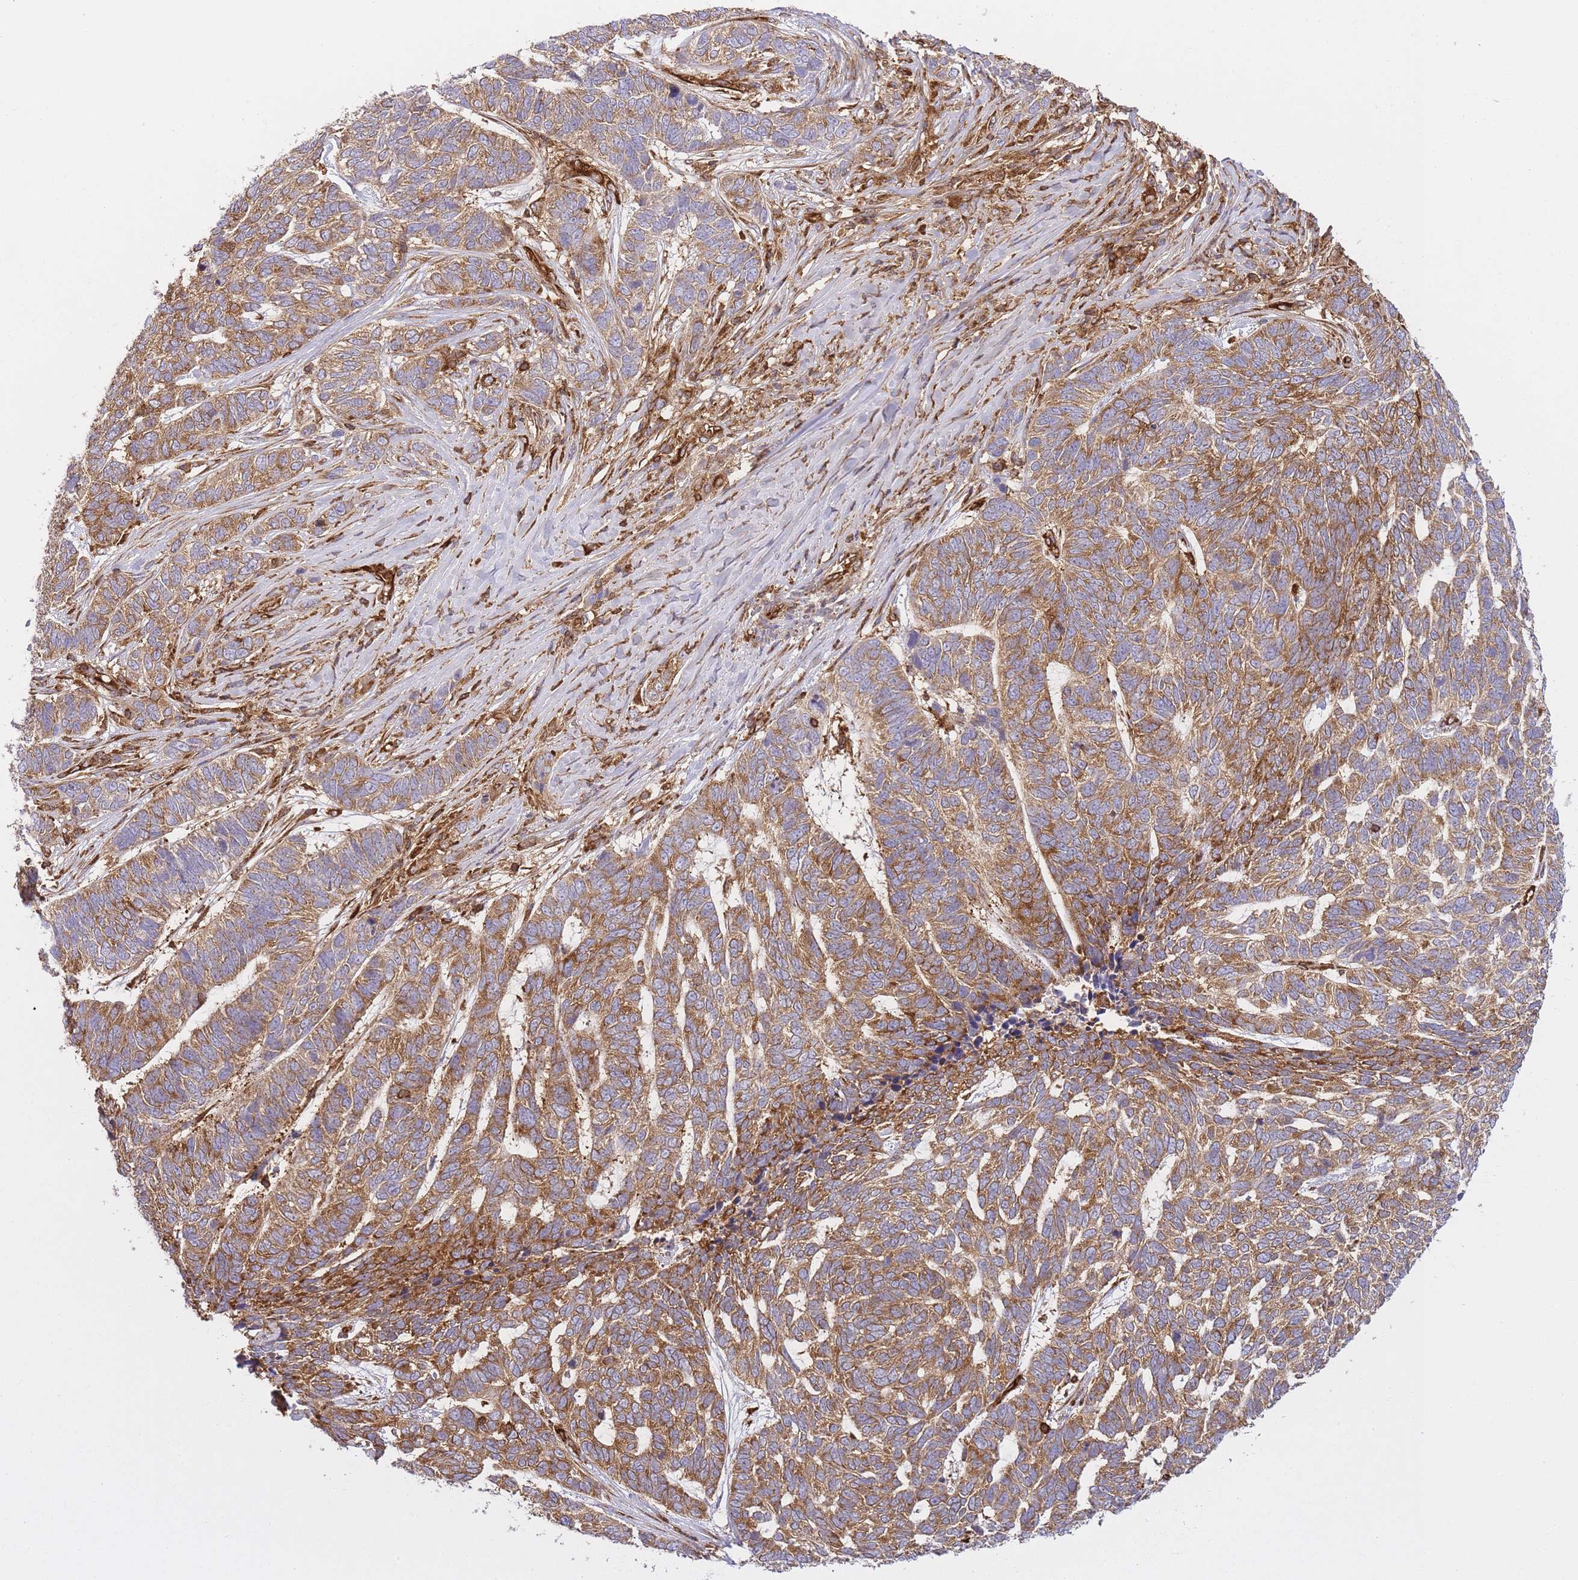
{"staining": {"intensity": "moderate", "quantity": ">75%", "location": "cytoplasmic/membranous"}, "tissue": "skin cancer", "cell_type": "Tumor cells", "image_type": "cancer", "snomed": [{"axis": "morphology", "description": "Basal cell carcinoma"}, {"axis": "topography", "description": "Skin"}], "caption": "Immunohistochemistry of skin basal cell carcinoma reveals medium levels of moderate cytoplasmic/membranous positivity in about >75% of tumor cells. The staining is performed using DAB brown chromogen to label protein expression. The nuclei are counter-stained blue using hematoxylin.", "gene": "MSN", "patient": {"sex": "female", "age": 65}}